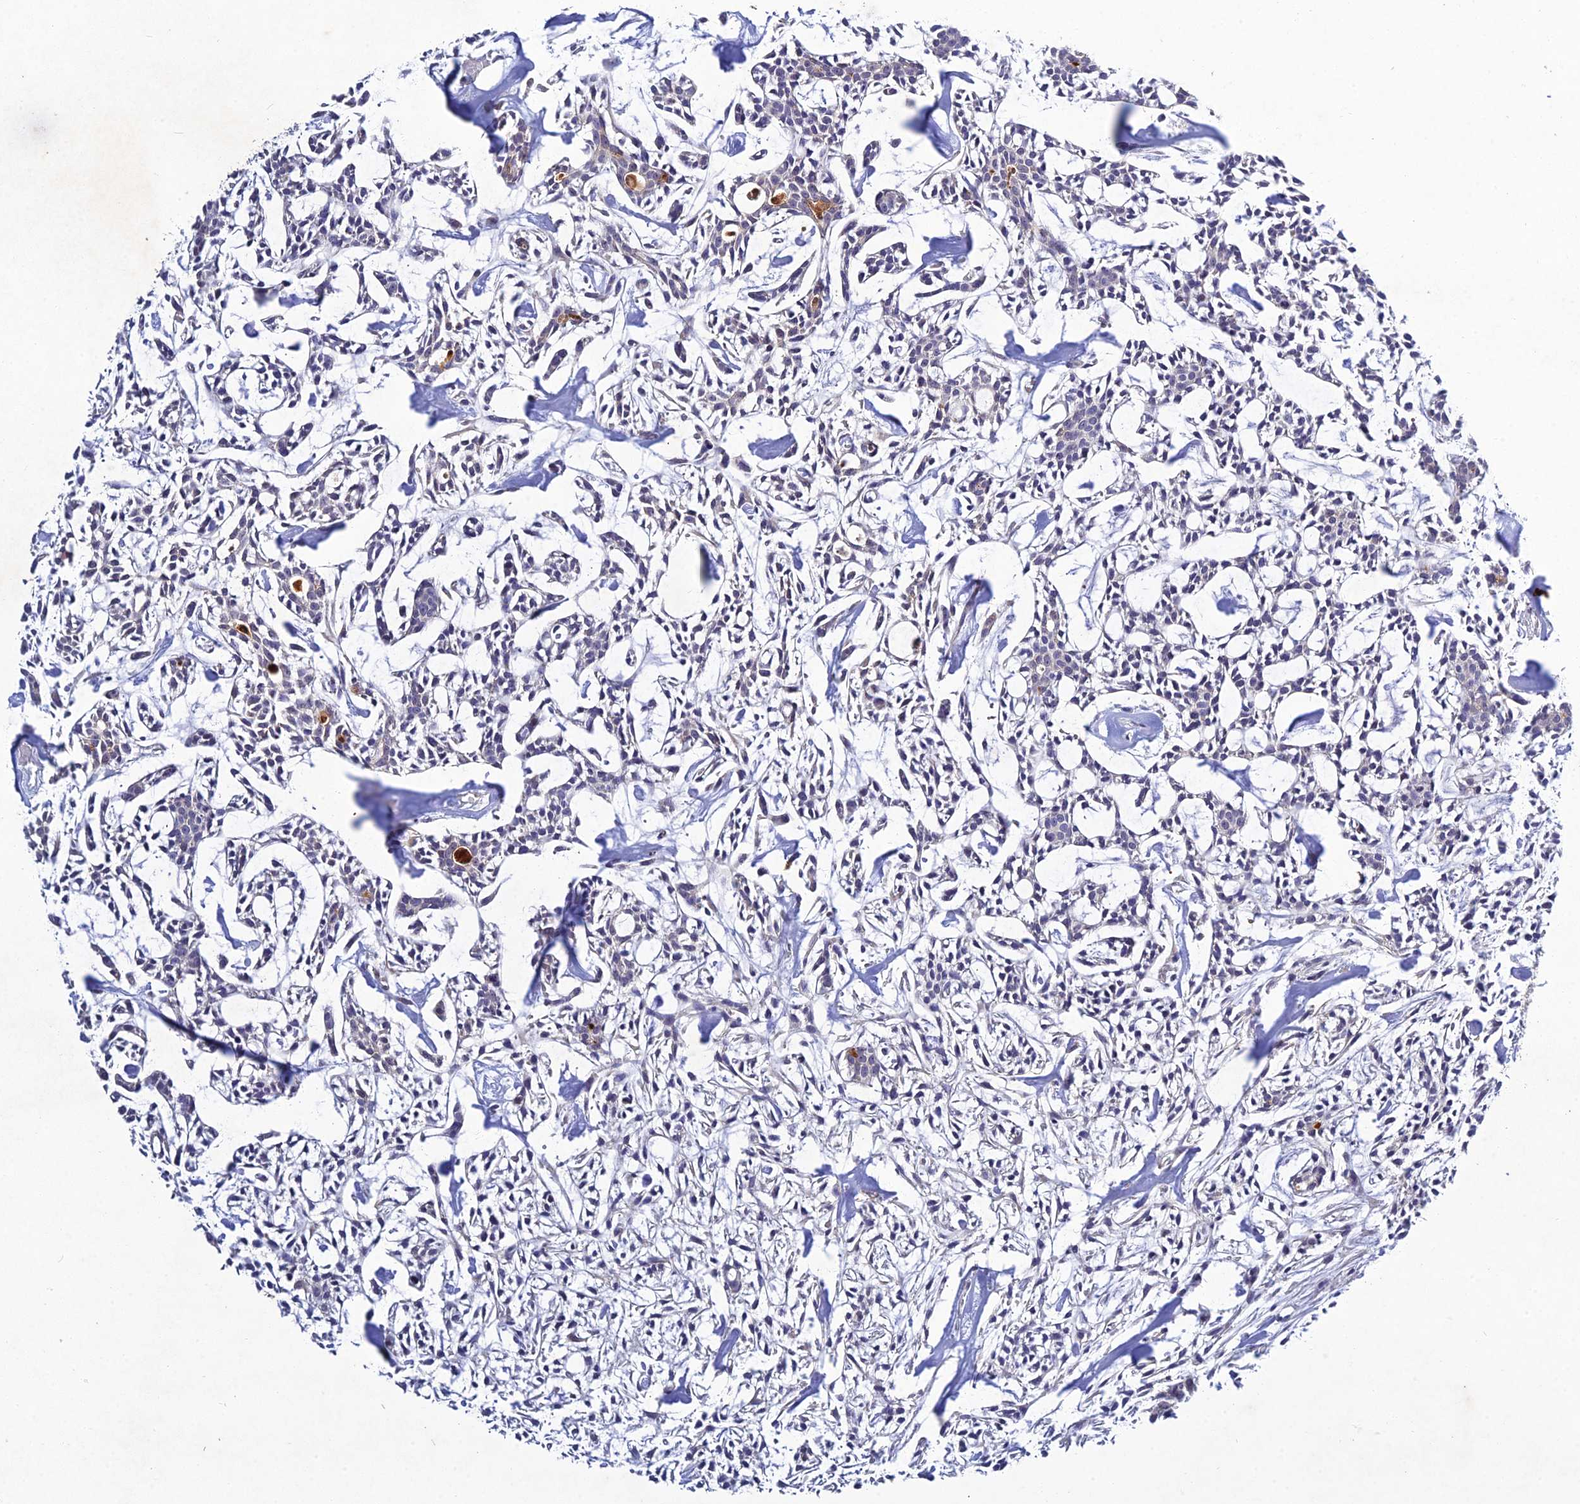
{"staining": {"intensity": "negative", "quantity": "none", "location": "none"}, "tissue": "head and neck cancer", "cell_type": "Tumor cells", "image_type": "cancer", "snomed": [{"axis": "morphology", "description": "Adenocarcinoma, NOS"}, {"axis": "topography", "description": "Salivary gland"}, {"axis": "topography", "description": "Head-Neck"}], "caption": "Immunohistochemical staining of adenocarcinoma (head and neck) displays no significant staining in tumor cells. Brightfield microscopy of IHC stained with DAB (brown) and hematoxylin (blue), captured at high magnification.", "gene": "CHST5", "patient": {"sex": "male", "age": 55}}